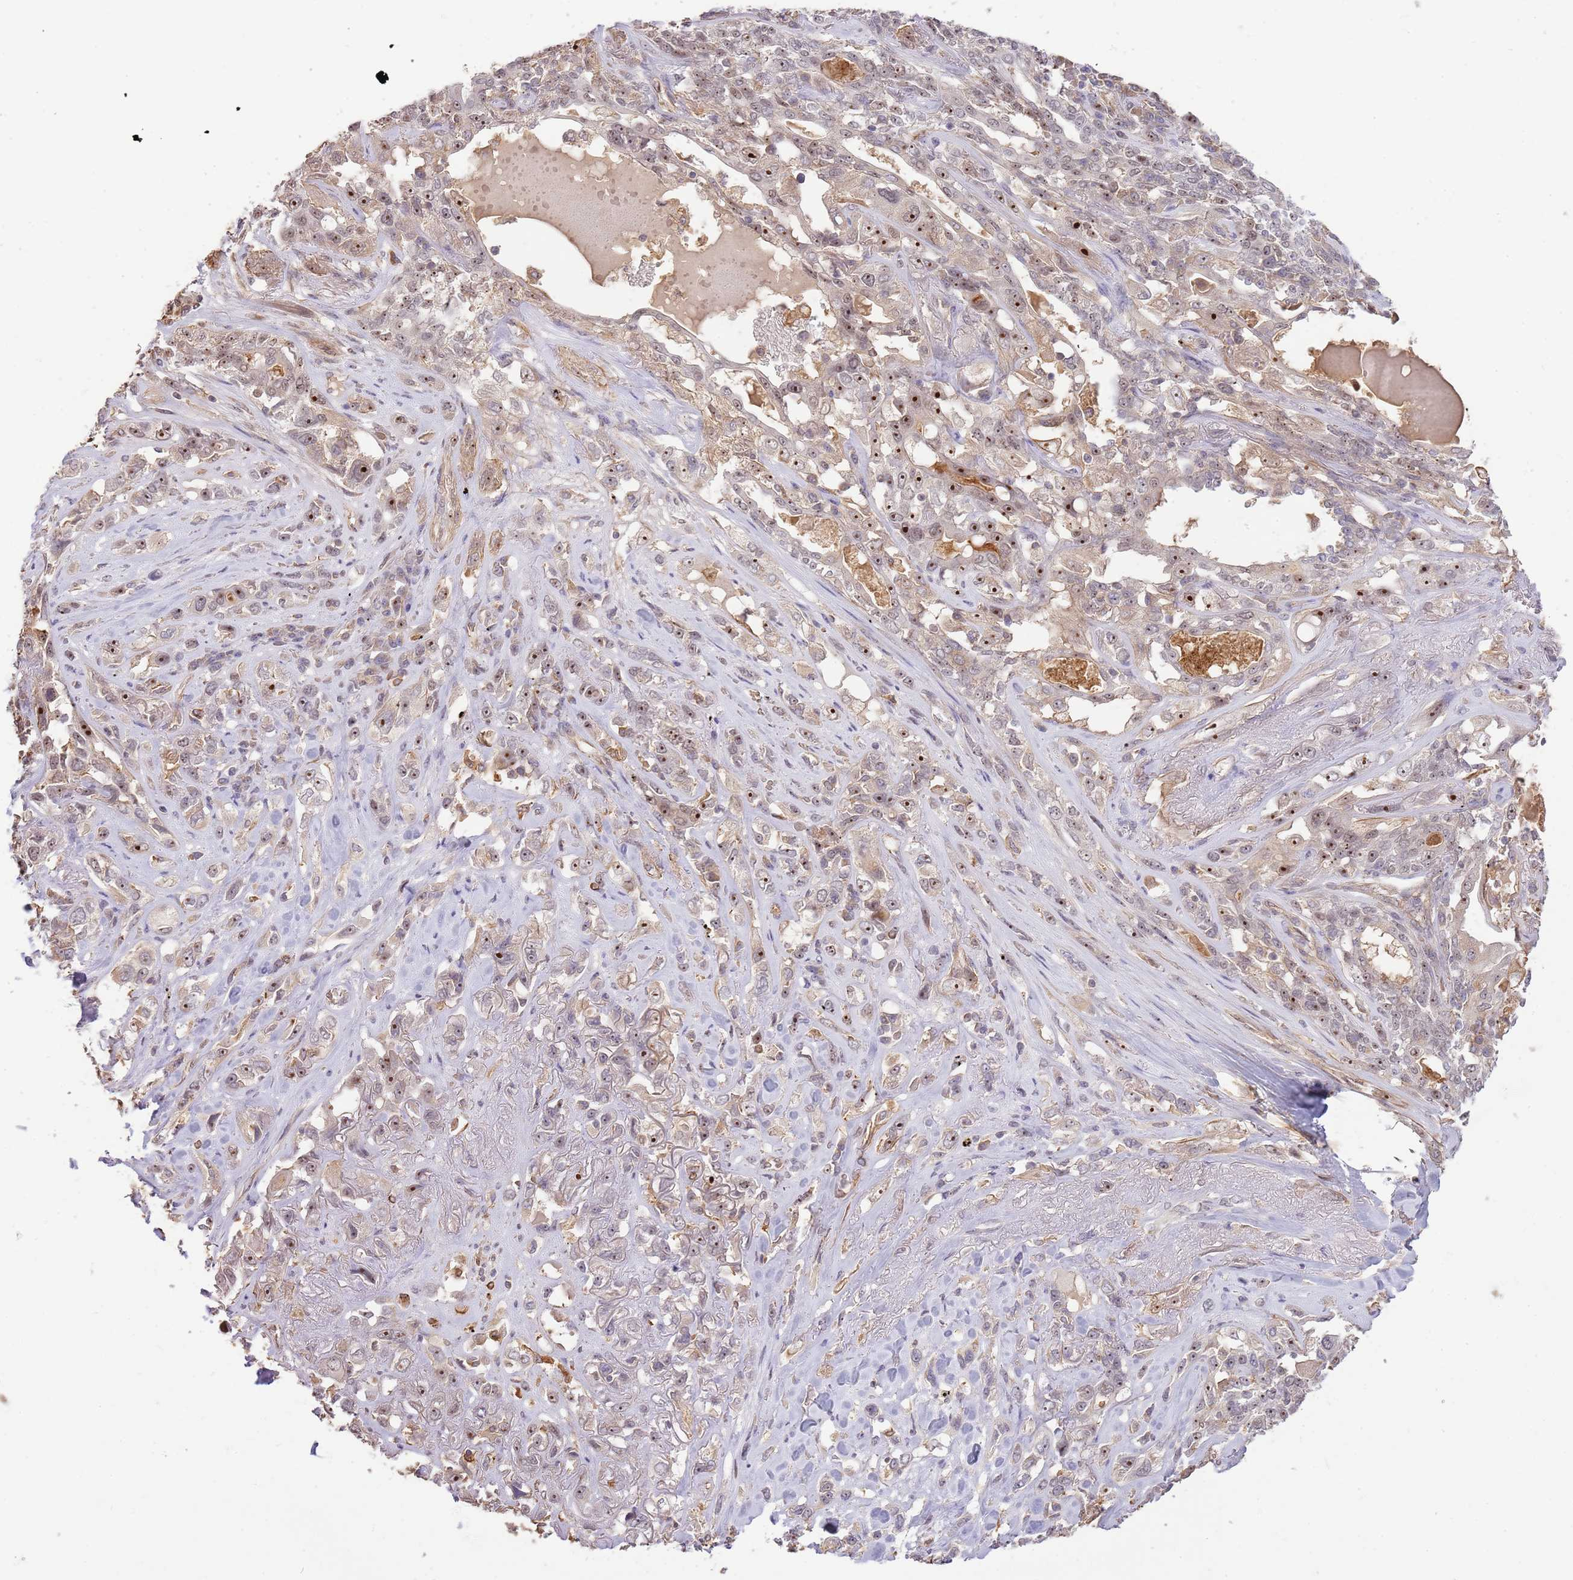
{"staining": {"intensity": "strong", "quantity": "<25%", "location": "nuclear"}, "tissue": "lung cancer", "cell_type": "Tumor cells", "image_type": "cancer", "snomed": [{"axis": "morphology", "description": "Squamous cell carcinoma, NOS"}, {"axis": "topography", "description": "Lung"}], "caption": "Brown immunohistochemical staining in human lung cancer demonstrates strong nuclear expression in about <25% of tumor cells.", "gene": "SURF2", "patient": {"sex": "female", "age": 70}}